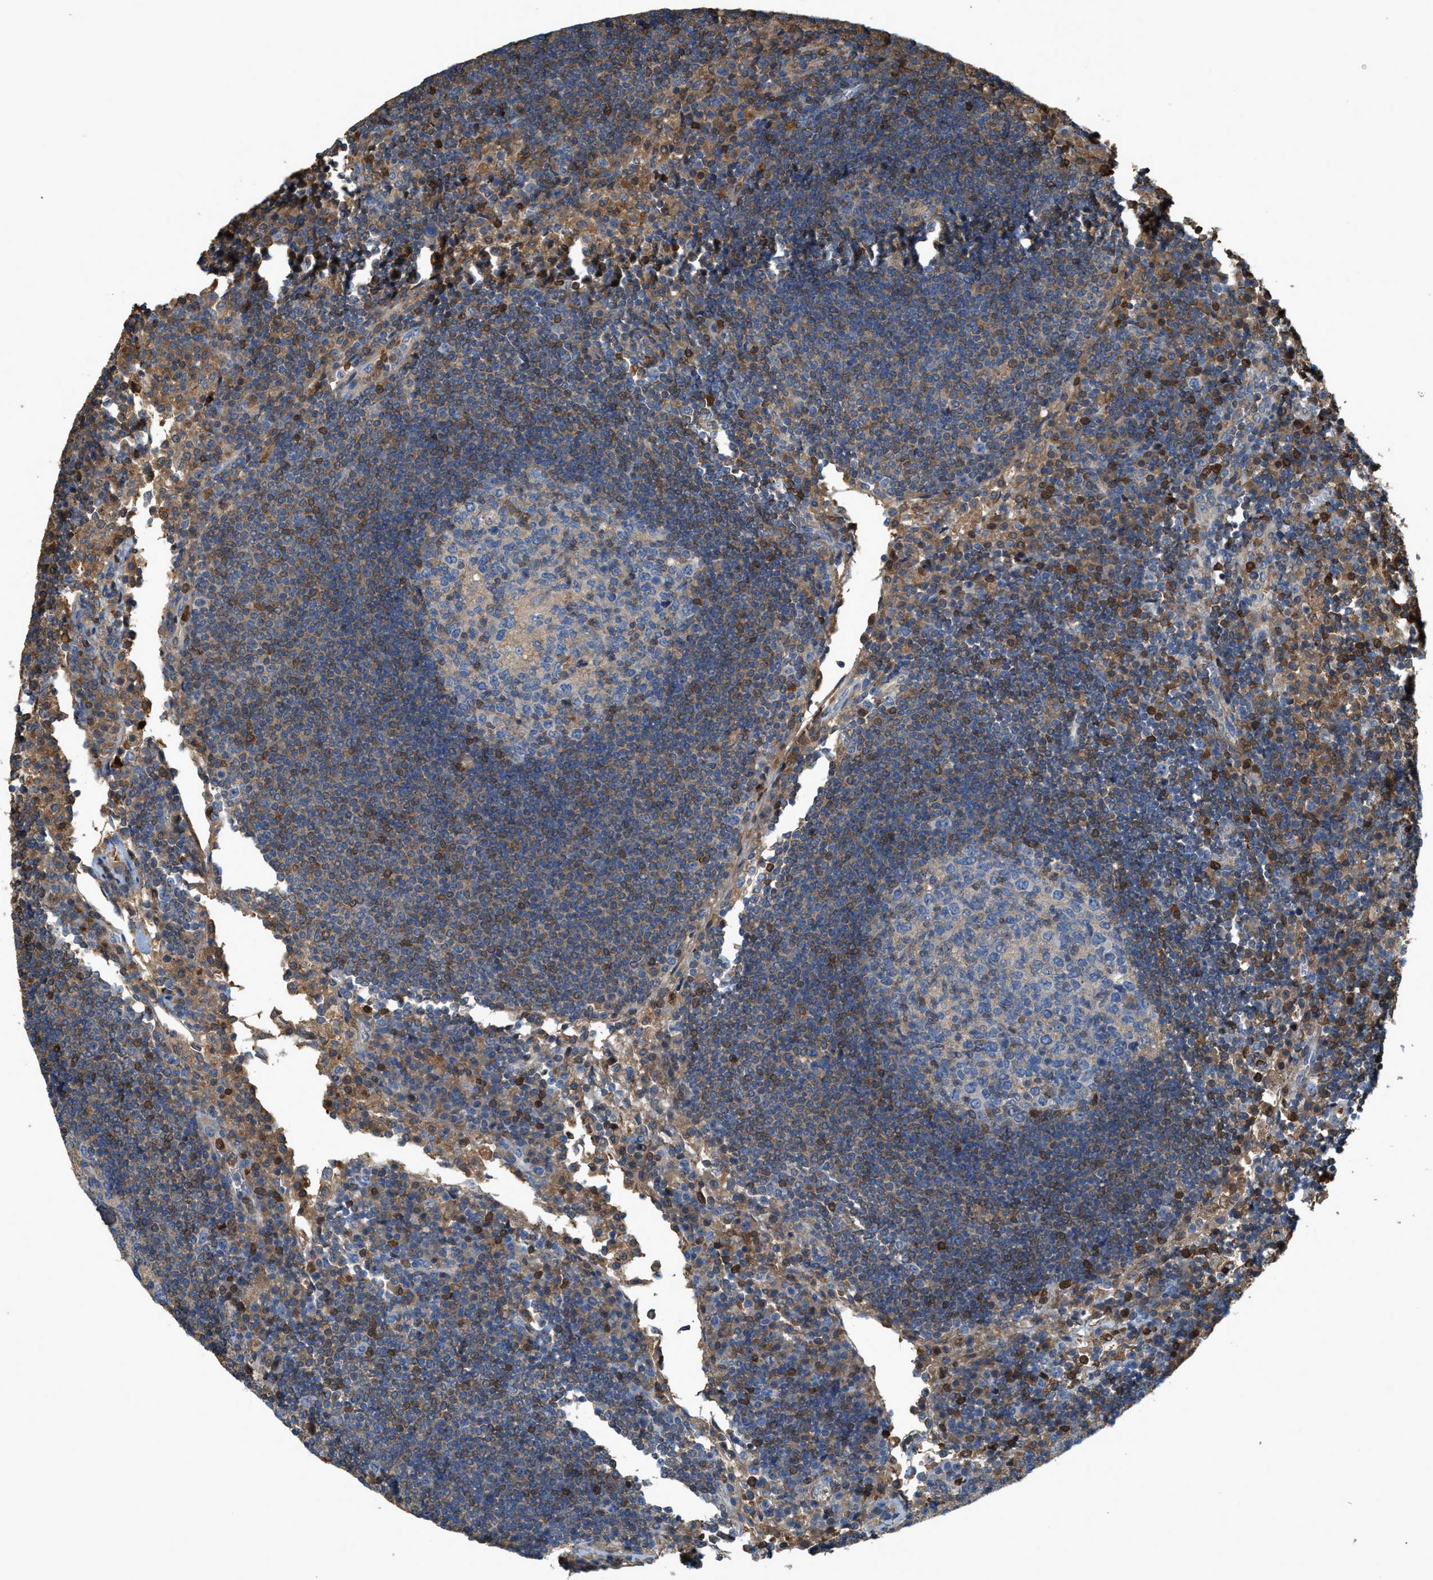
{"staining": {"intensity": "weak", "quantity": "<25%", "location": "cytoplasmic/membranous"}, "tissue": "lymph node", "cell_type": "Germinal center cells", "image_type": "normal", "snomed": [{"axis": "morphology", "description": "Normal tissue, NOS"}, {"axis": "topography", "description": "Lymph node"}], "caption": "Immunohistochemistry of unremarkable lymph node exhibits no staining in germinal center cells.", "gene": "SERPINB5", "patient": {"sex": "female", "age": 53}}